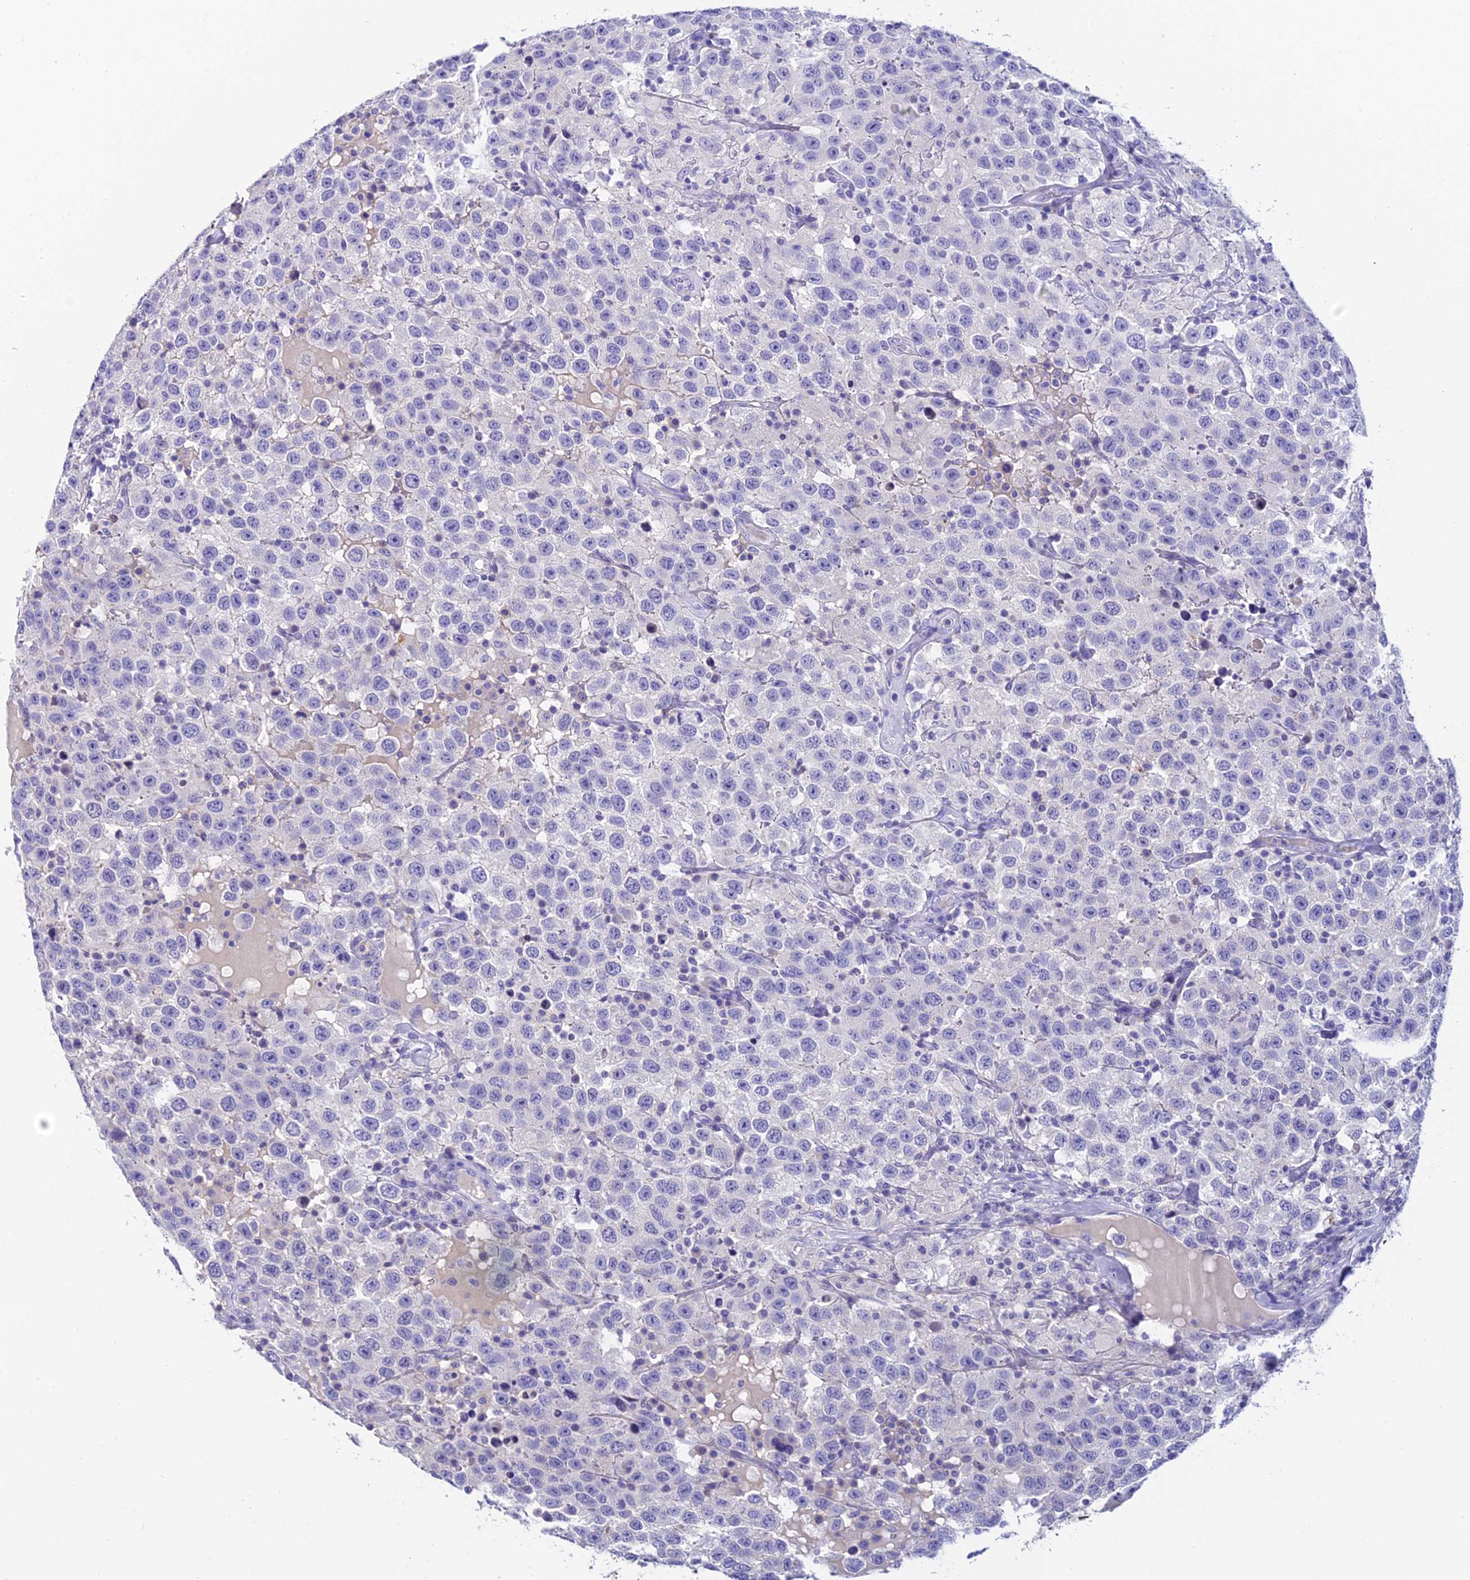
{"staining": {"intensity": "negative", "quantity": "none", "location": "none"}, "tissue": "testis cancer", "cell_type": "Tumor cells", "image_type": "cancer", "snomed": [{"axis": "morphology", "description": "Seminoma, NOS"}, {"axis": "topography", "description": "Testis"}], "caption": "The image shows no significant staining in tumor cells of testis seminoma. (Stains: DAB immunohistochemistry with hematoxylin counter stain, Microscopy: brightfield microscopy at high magnification).", "gene": "C12orf29", "patient": {"sex": "male", "age": 41}}